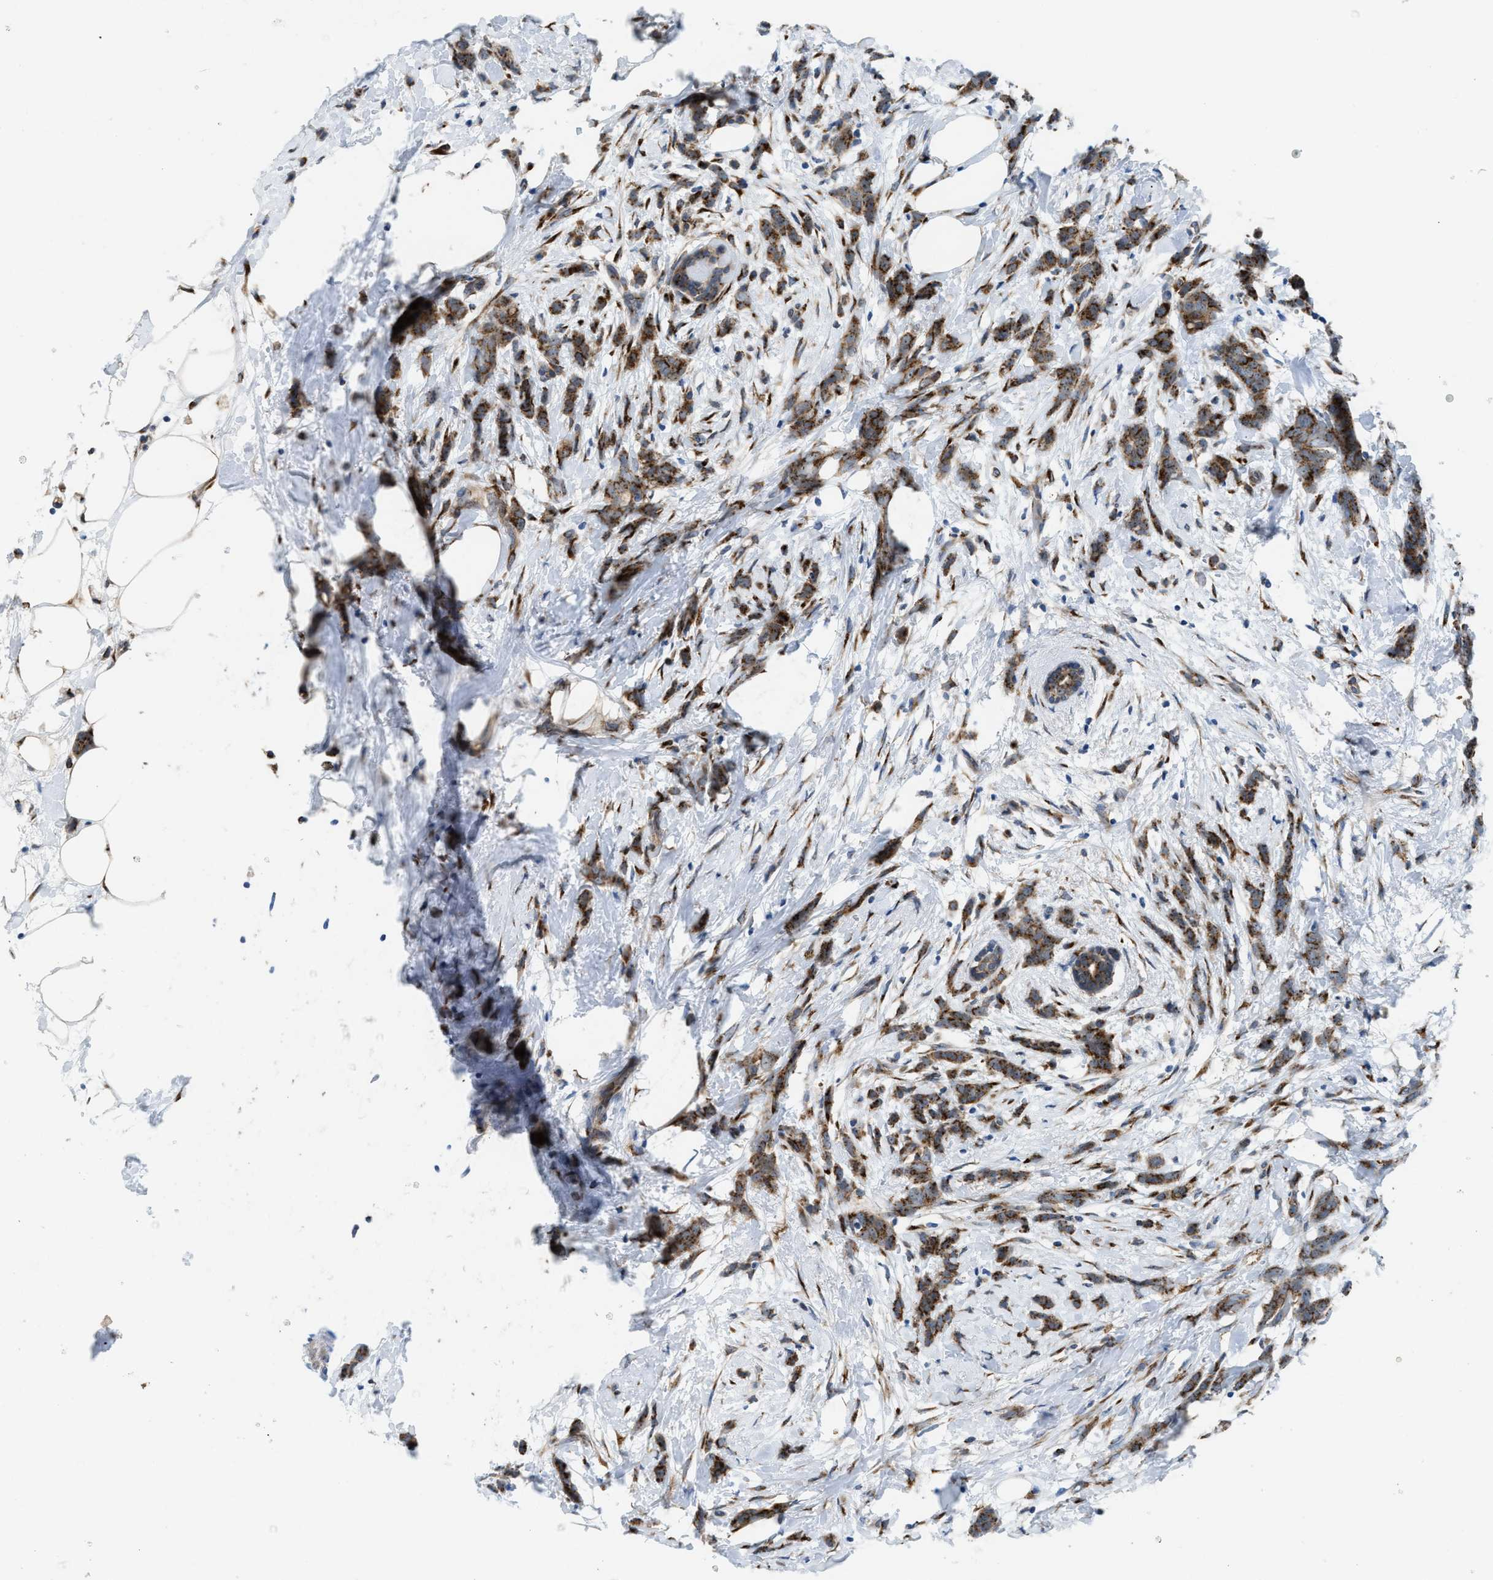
{"staining": {"intensity": "moderate", "quantity": ">75%", "location": "cytoplasmic/membranous"}, "tissue": "breast cancer", "cell_type": "Tumor cells", "image_type": "cancer", "snomed": [{"axis": "morphology", "description": "Lobular carcinoma, in situ"}, {"axis": "morphology", "description": "Lobular carcinoma"}, {"axis": "topography", "description": "Breast"}], "caption": "Immunohistochemical staining of human lobular carcinoma in situ (breast) reveals medium levels of moderate cytoplasmic/membranous protein positivity in about >75% of tumor cells. The staining was performed using DAB, with brown indicating positive protein expression. Nuclei are stained blue with hematoxylin.", "gene": "SLC38A10", "patient": {"sex": "female", "age": 41}}